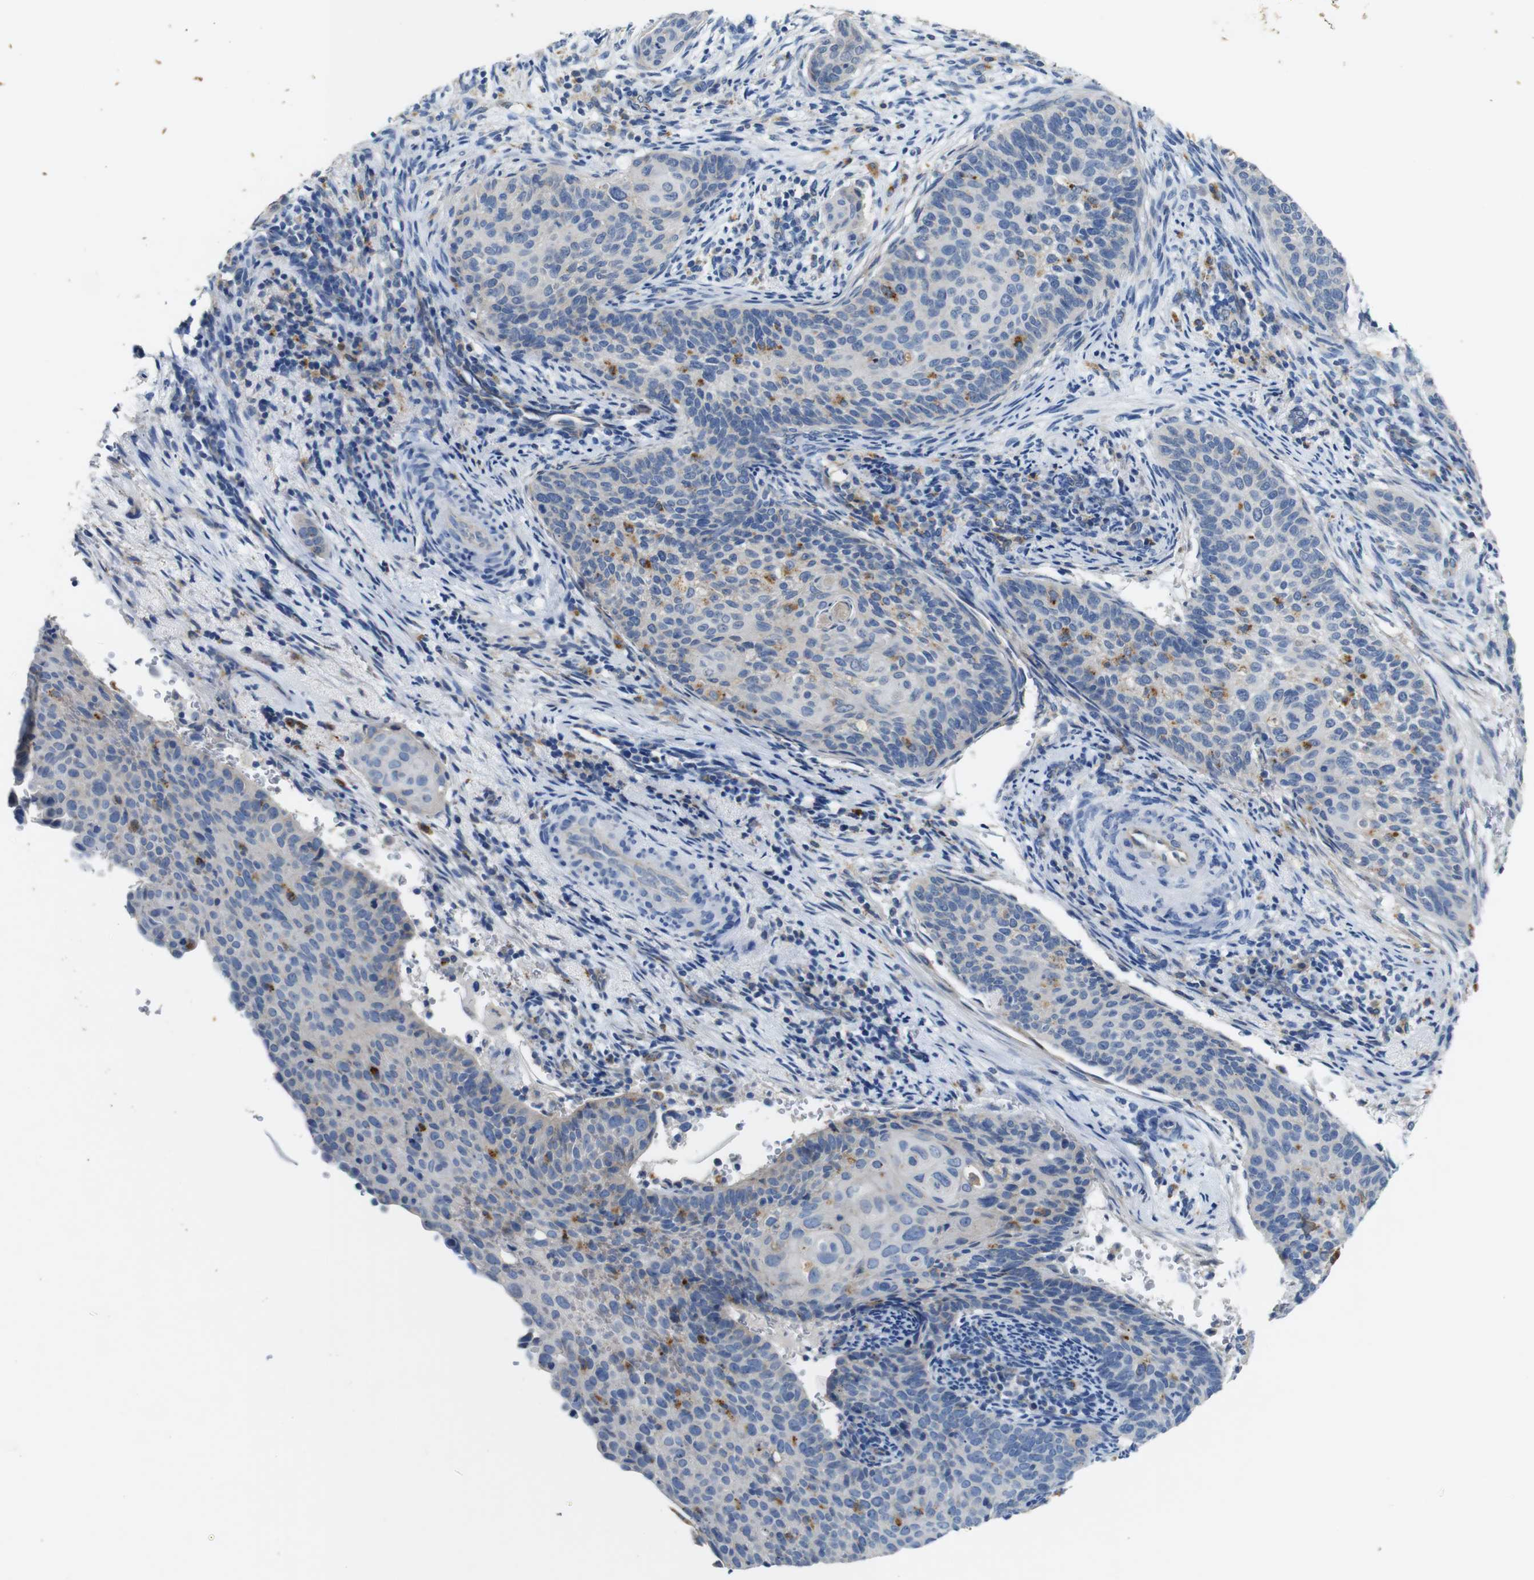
{"staining": {"intensity": "moderate", "quantity": "<25%", "location": "cytoplasmic/membranous"}, "tissue": "cervical cancer", "cell_type": "Tumor cells", "image_type": "cancer", "snomed": [{"axis": "morphology", "description": "Squamous cell carcinoma, NOS"}, {"axis": "topography", "description": "Cervix"}], "caption": "This image shows immunohistochemistry (IHC) staining of cervical squamous cell carcinoma, with low moderate cytoplasmic/membranous positivity in about <25% of tumor cells.", "gene": "NHLRC3", "patient": {"sex": "female", "age": 33}}